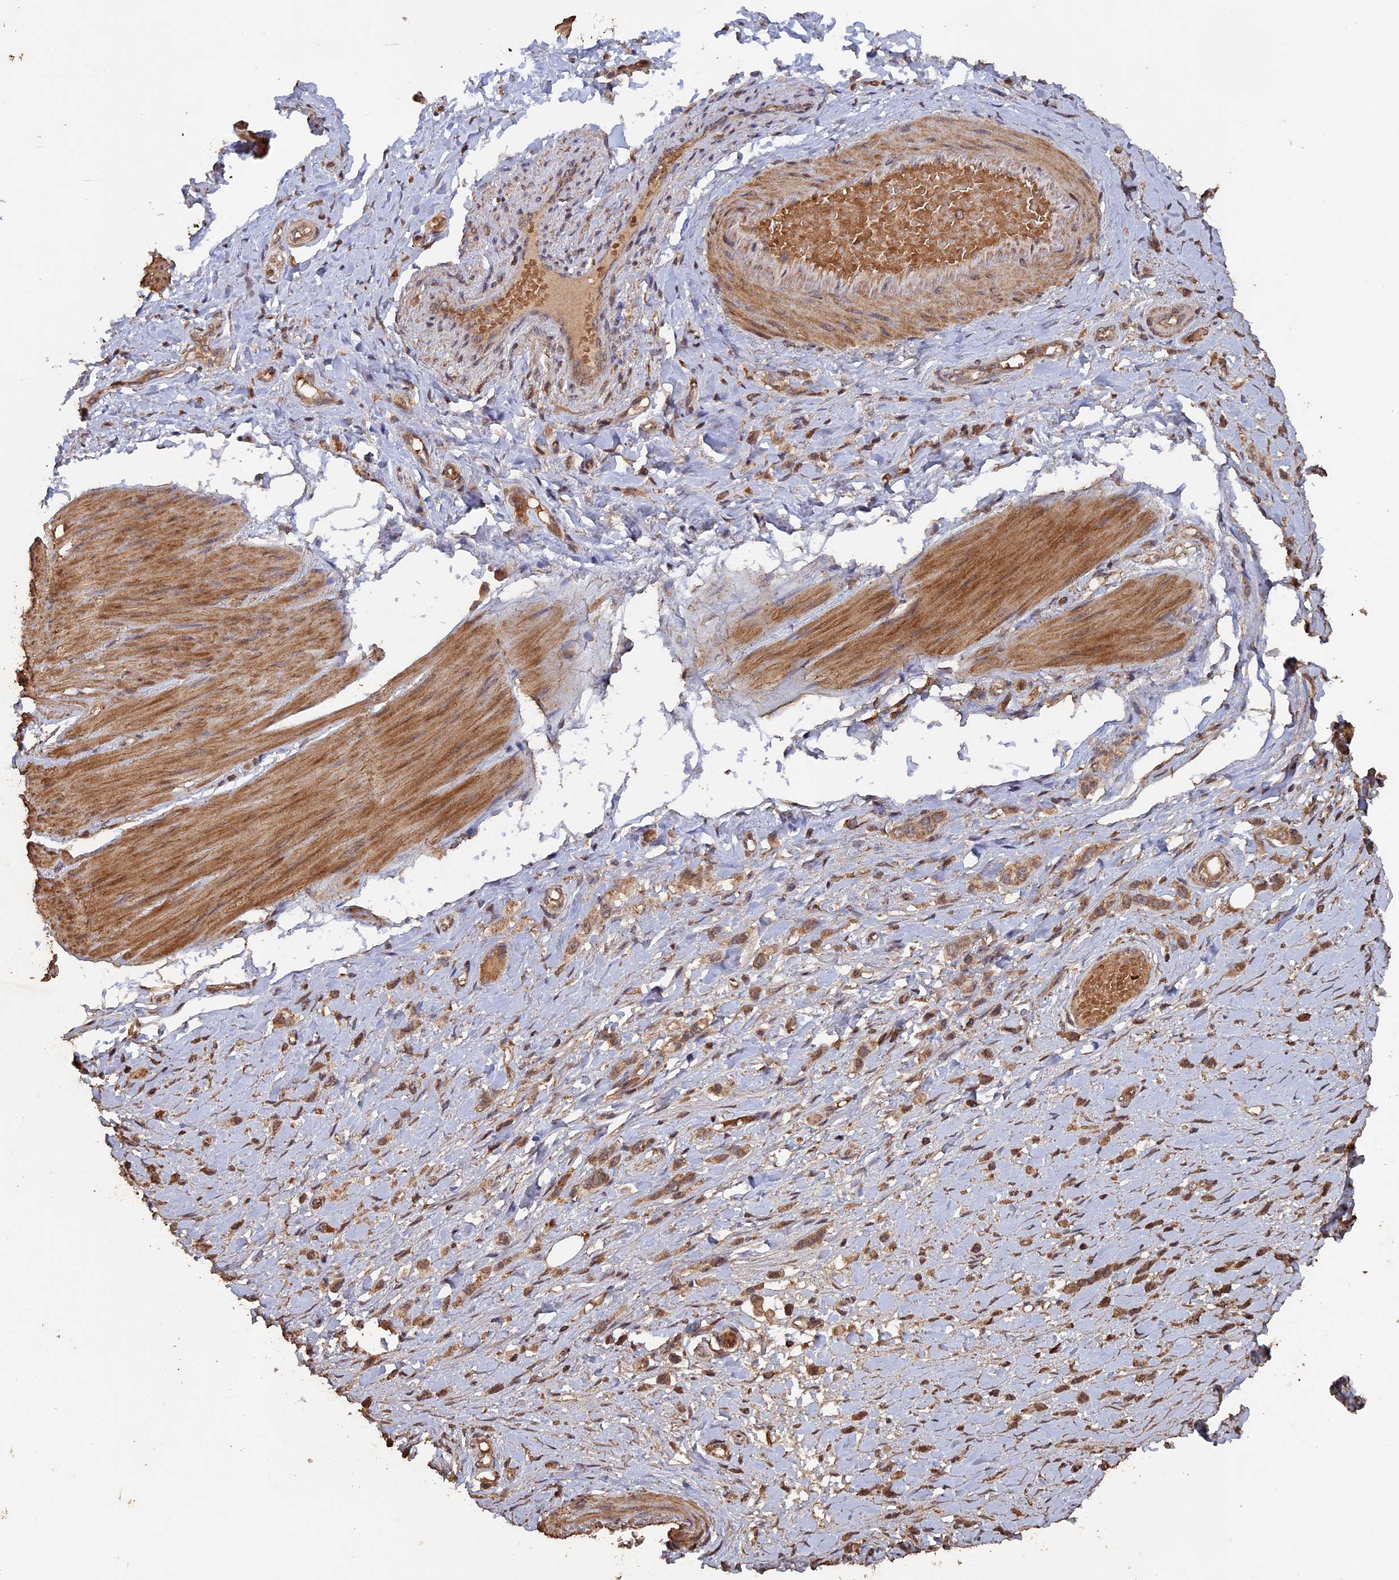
{"staining": {"intensity": "moderate", "quantity": ">75%", "location": "cytoplasmic/membranous"}, "tissue": "stomach cancer", "cell_type": "Tumor cells", "image_type": "cancer", "snomed": [{"axis": "morphology", "description": "Adenocarcinoma, NOS"}, {"axis": "topography", "description": "Stomach"}], "caption": "A high-resolution histopathology image shows immunohistochemistry (IHC) staining of stomach cancer, which reveals moderate cytoplasmic/membranous positivity in approximately >75% of tumor cells.", "gene": "HUNK", "patient": {"sex": "female", "age": 65}}